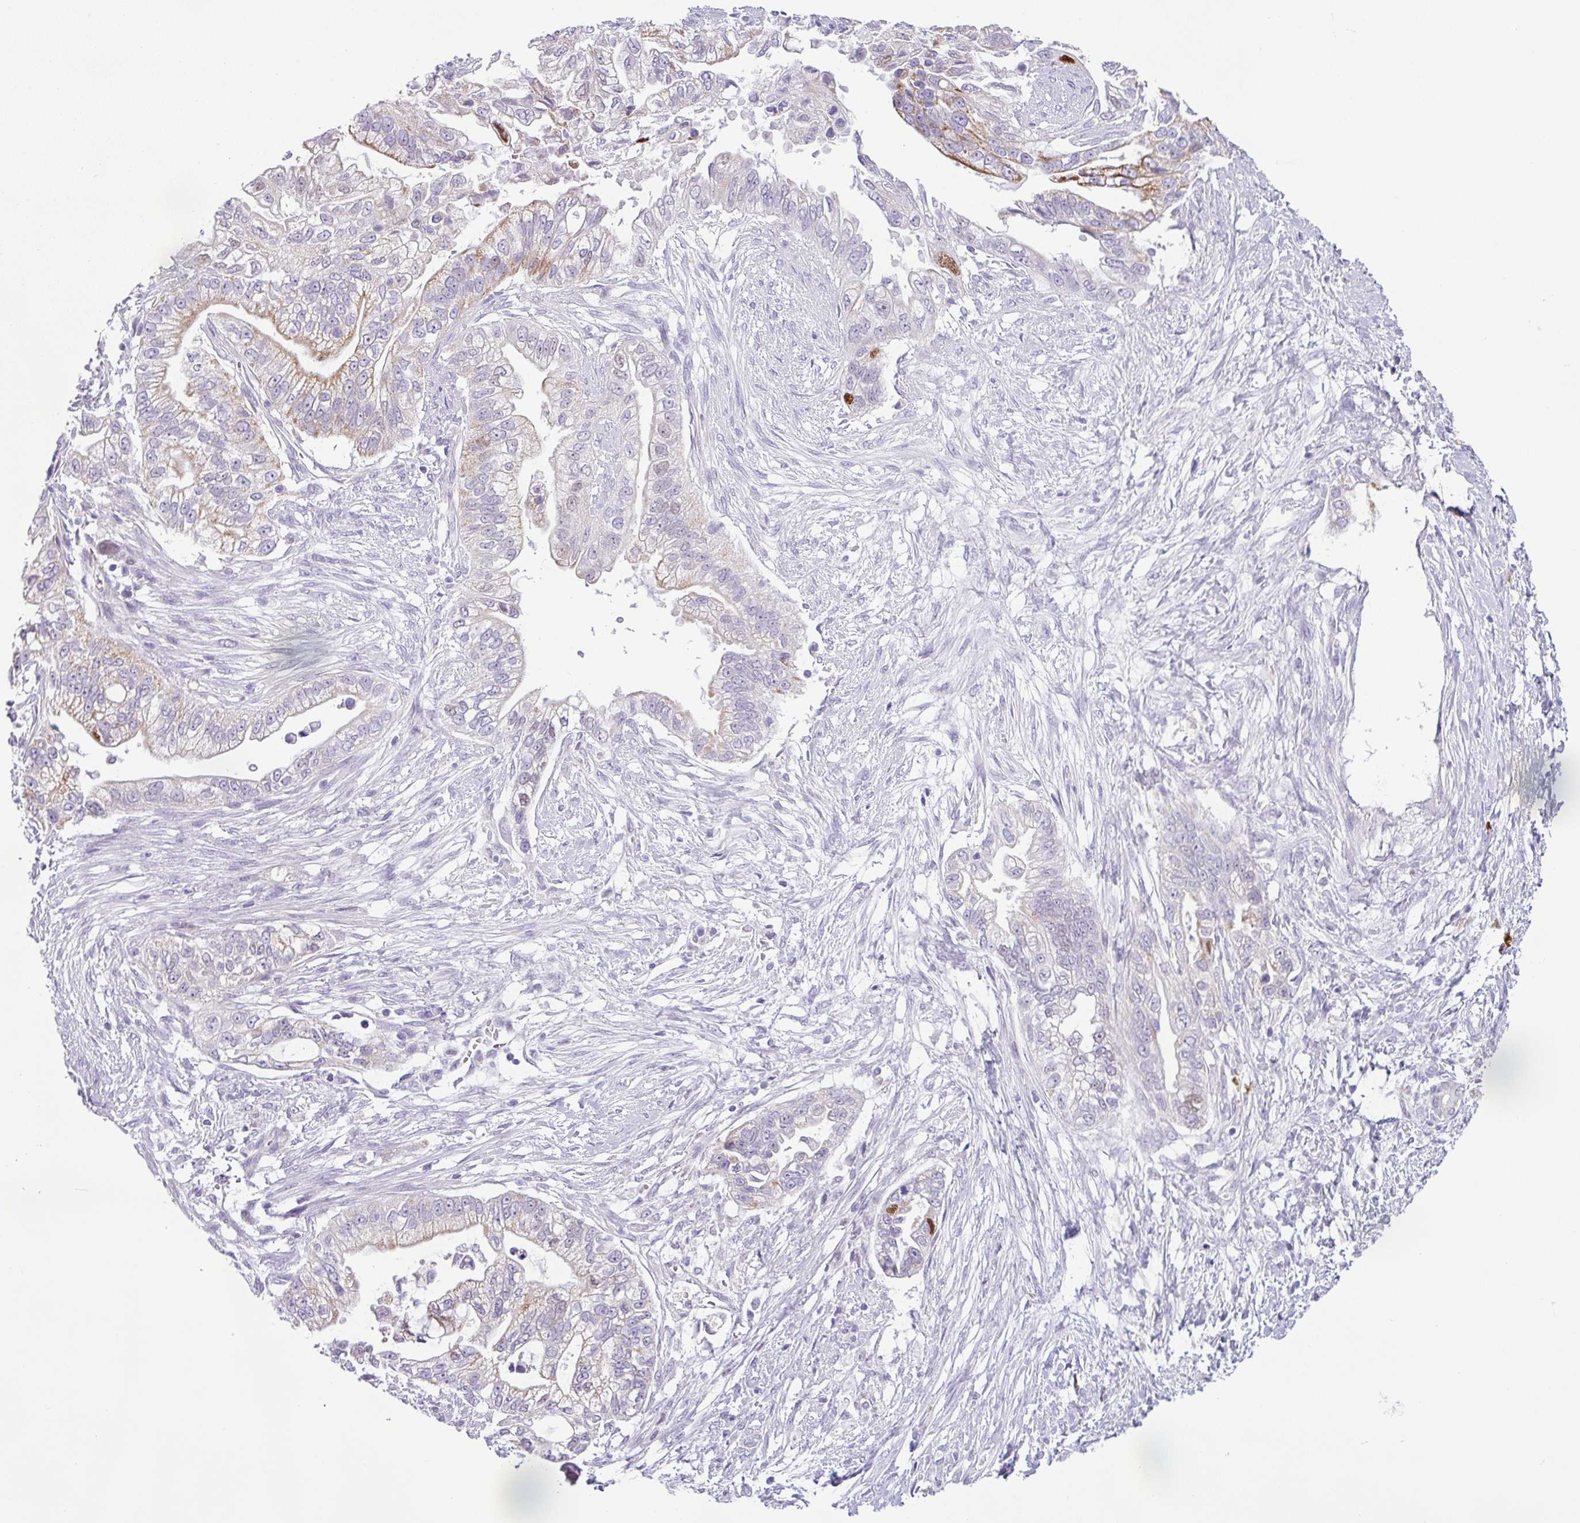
{"staining": {"intensity": "moderate", "quantity": "25%-75%", "location": "cytoplasmic/membranous"}, "tissue": "pancreatic cancer", "cell_type": "Tumor cells", "image_type": "cancer", "snomed": [{"axis": "morphology", "description": "Adenocarcinoma, NOS"}, {"axis": "topography", "description": "Pancreas"}], "caption": "IHC of pancreatic adenocarcinoma shows medium levels of moderate cytoplasmic/membranous expression in about 25%-75% of tumor cells.", "gene": "HMCN2", "patient": {"sex": "male", "age": 70}}